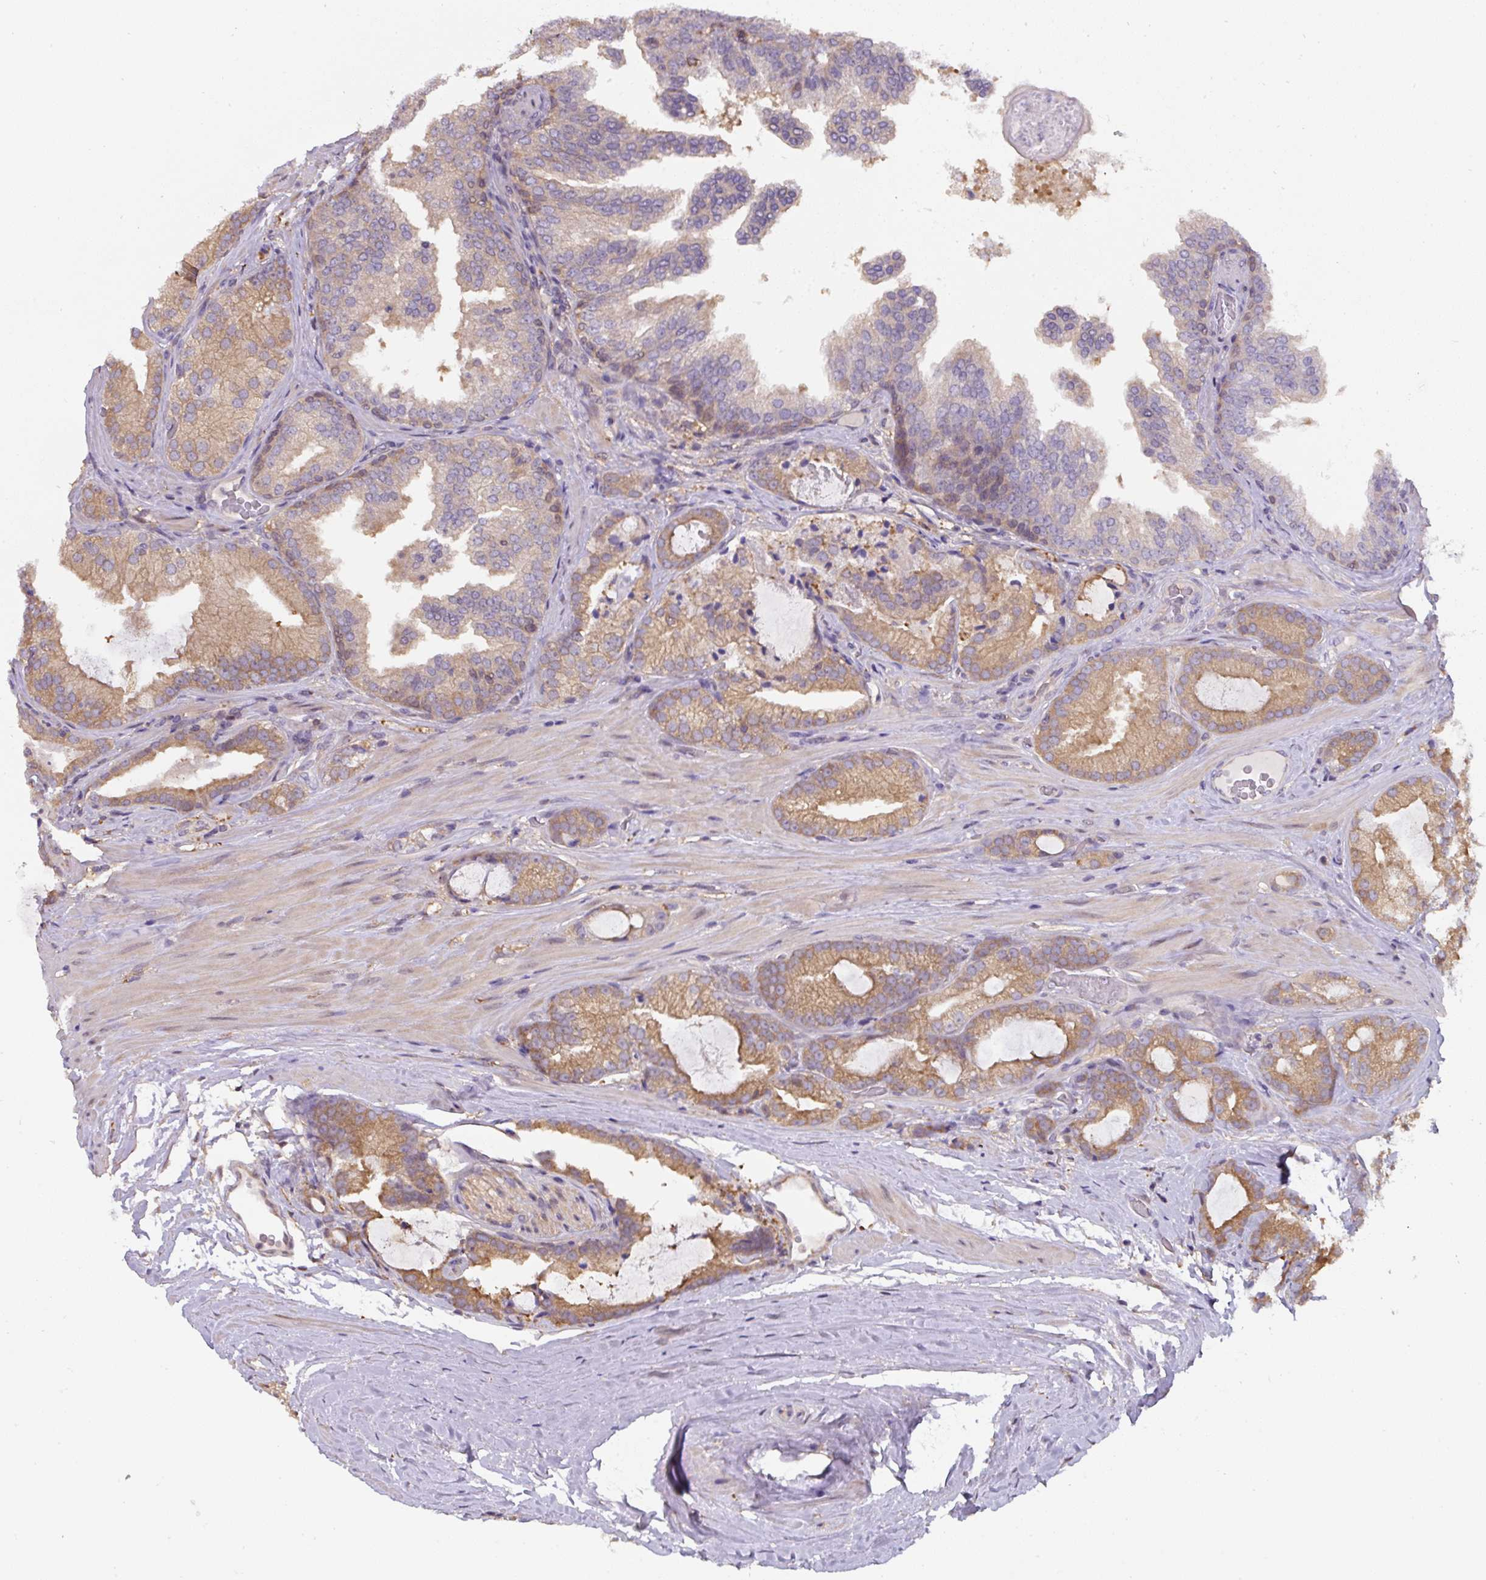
{"staining": {"intensity": "moderate", "quantity": ">75%", "location": "cytoplasmic/membranous"}, "tissue": "prostate cancer", "cell_type": "Tumor cells", "image_type": "cancer", "snomed": [{"axis": "morphology", "description": "Adenocarcinoma, High grade"}, {"axis": "topography", "description": "Prostate"}], "caption": "A photomicrograph showing moderate cytoplasmic/membranous positivity in about >75% of tumor cells in prostate adenocarcinoma (high-grade), as visualized by brown immunohistochemical staining.", "gene": "ST13", "patient": {"sex": "male", "age": 68}}